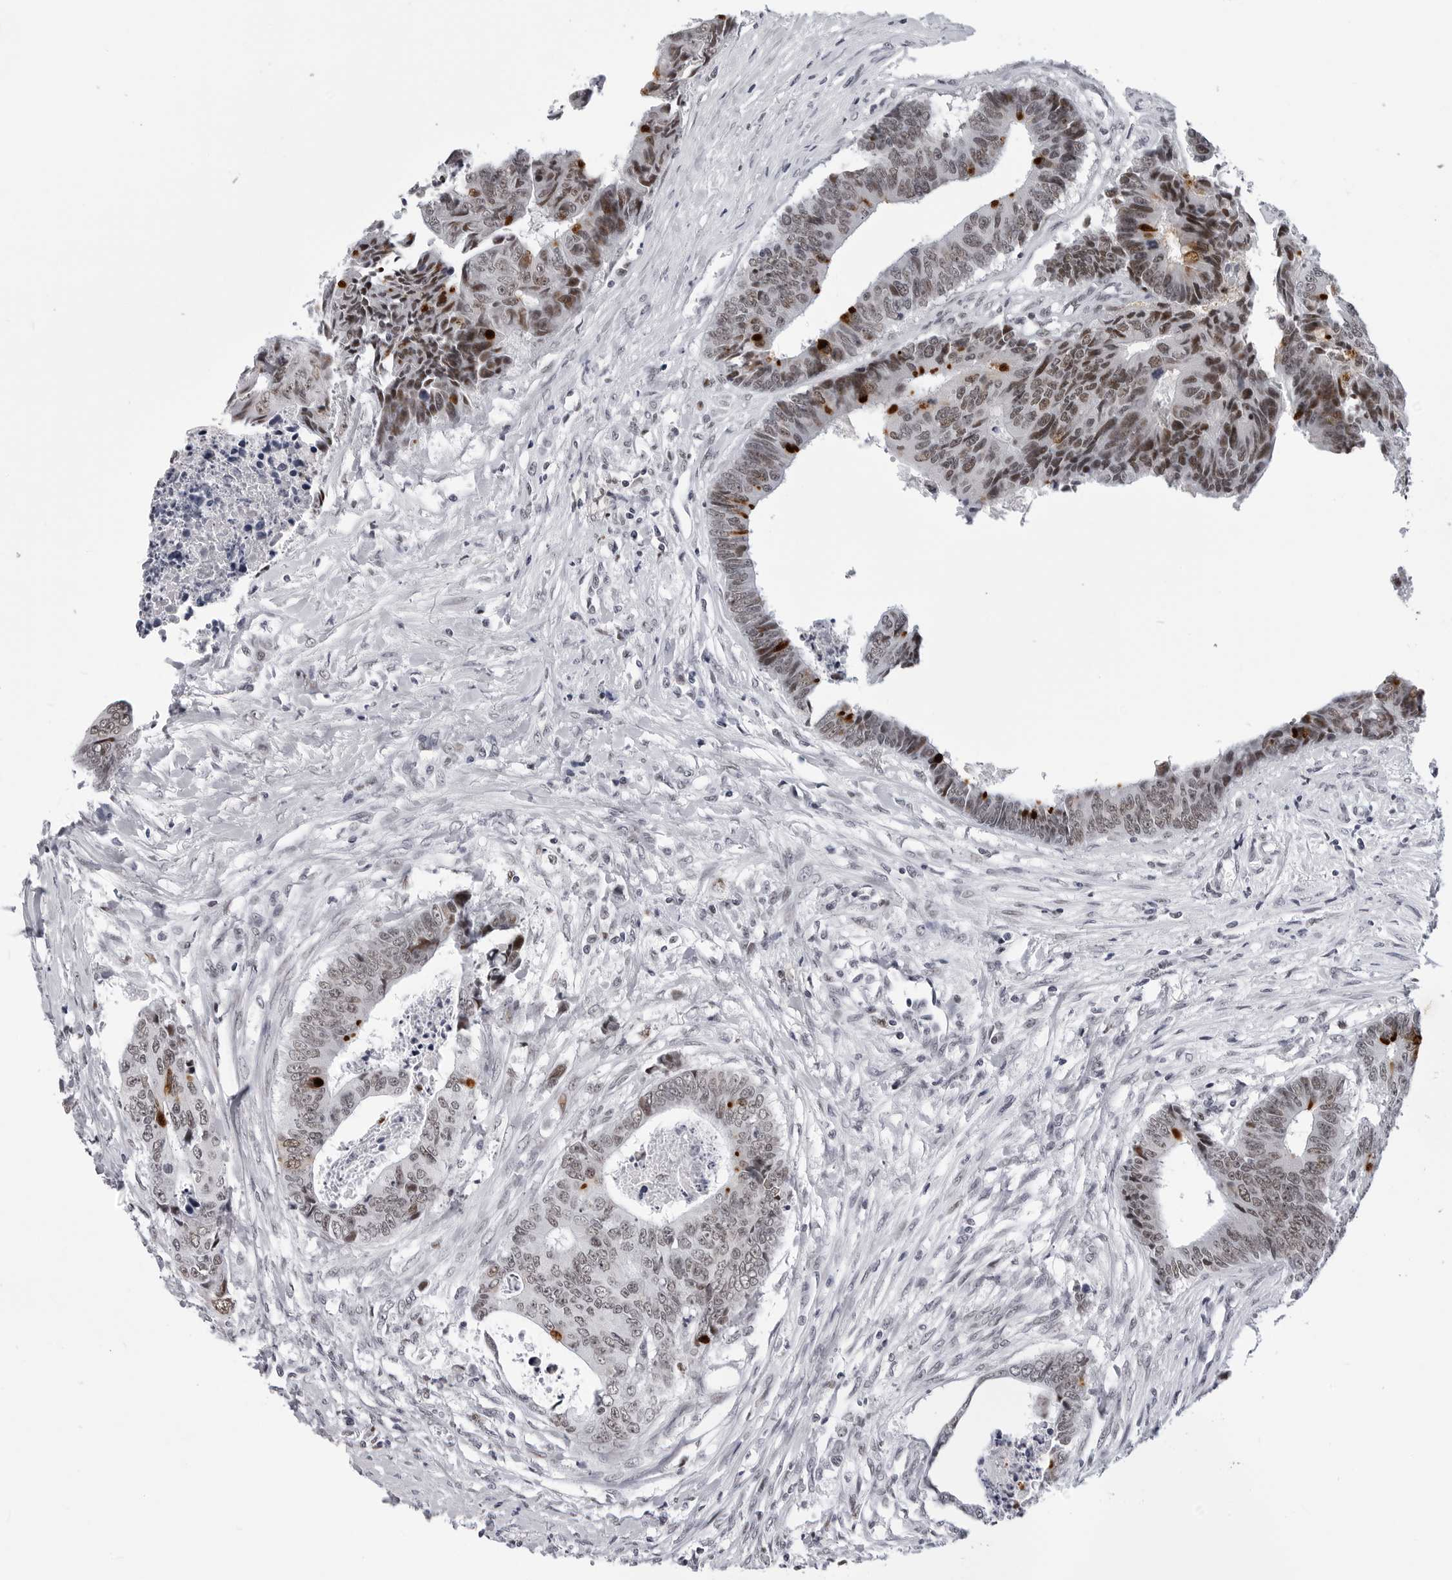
{"staining": {"intensity": "moderate", "quantity": ">75%", "location": "nuclear"}, "tissue": "colorectal cancer", "cell_type": "Tumor cells", "image_type": "cancer", "snomed": [{"axis": "morphology", "description": "Adenocarcinoma, NOS"}, {"axis": "topography", "description": "Rectum"}], "caption": "Adenocarcinoma (colorectal) tissue displays moderate nuclear staining in approximately >75% of tumor cells (DAB IHC with brightfield microscopy, high magnification).", "gene": "SF3B4", "patient": {"sex": "male", "age": 84}}